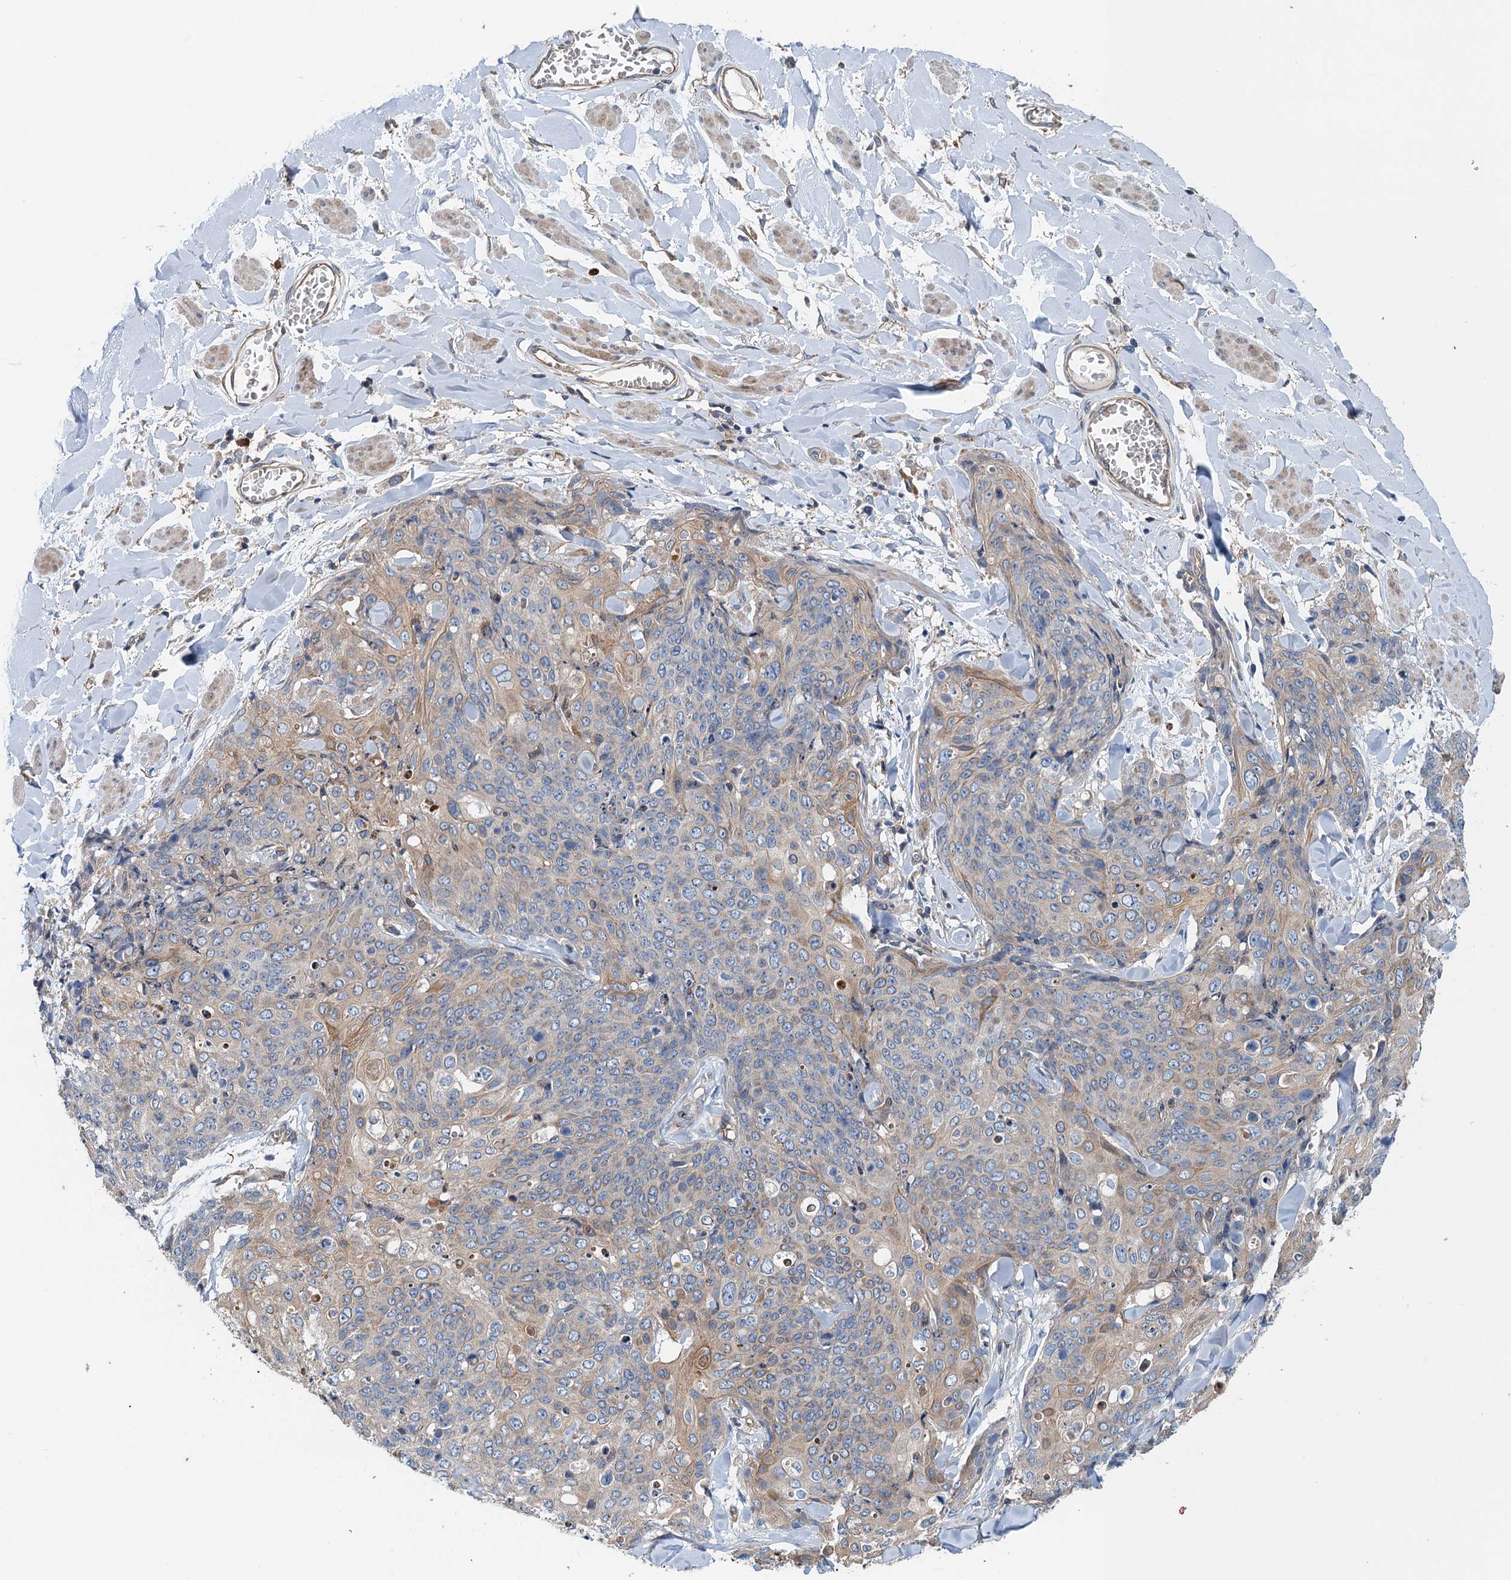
{"staining": {"intensity": "weak", "quantity": "25%-75%", "location": "cytoplasmic/membranous"}, "tissue": "skin cancer", "cell_type": "Tumor cells", "image_type": "cancer", "snomed": [{"axis": "morphology", "description": "Squamous cell carcinoma, NOS"}, {"axis": "topography", "description": "Skin"}, {"axis": "topography", "description": "Vulva"}], "caption": "Immunohistochemistry (DAB) staining of skin cancer reveals weak cytoplasmic/membranous protein staining in about 25%-75% of tumor cells.", "gene": "ROGDI", "patient": {"sex": "female", "age": 85}}